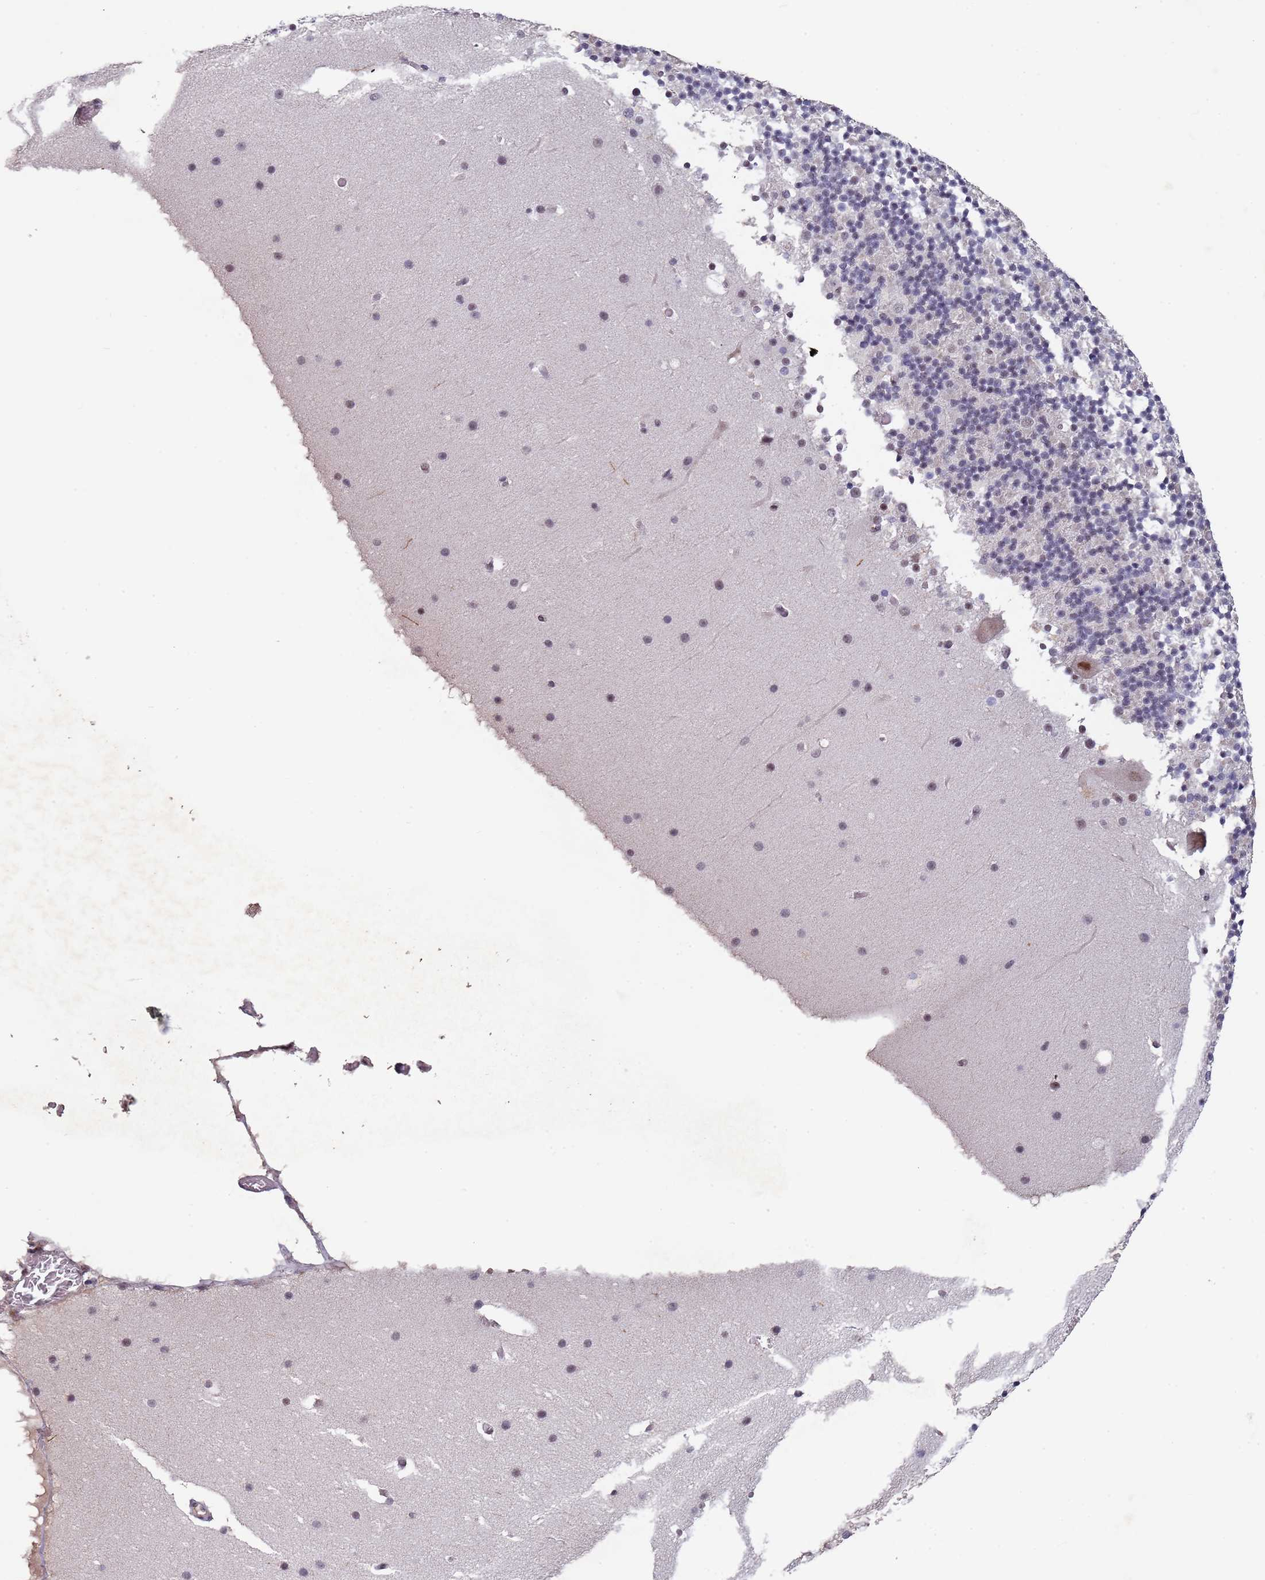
{"staining": {"intensity": "negative", "quantity": "none", "location": "none"}, "tissue": "cerebellum", "cell_type": "Cells in granular layer", "image_type": "normal", "snomed": [{"axis": "morphology", "description": "Normal tissue, NOS"}, {"axis": "topography", "description": "Cerebellum"}], "caption": "DAB (3,3'-diaminobenzidine) immunohistochemical staining of normal cerebellum exhibits no significant positivity in cells in granular layer. (DAB (3,3'-diaminobenzidine) immunohistochemistry with hematoxylin counter stain).", "gene": "CIZ1", "patient": {"sex": "male", "age": 57}}